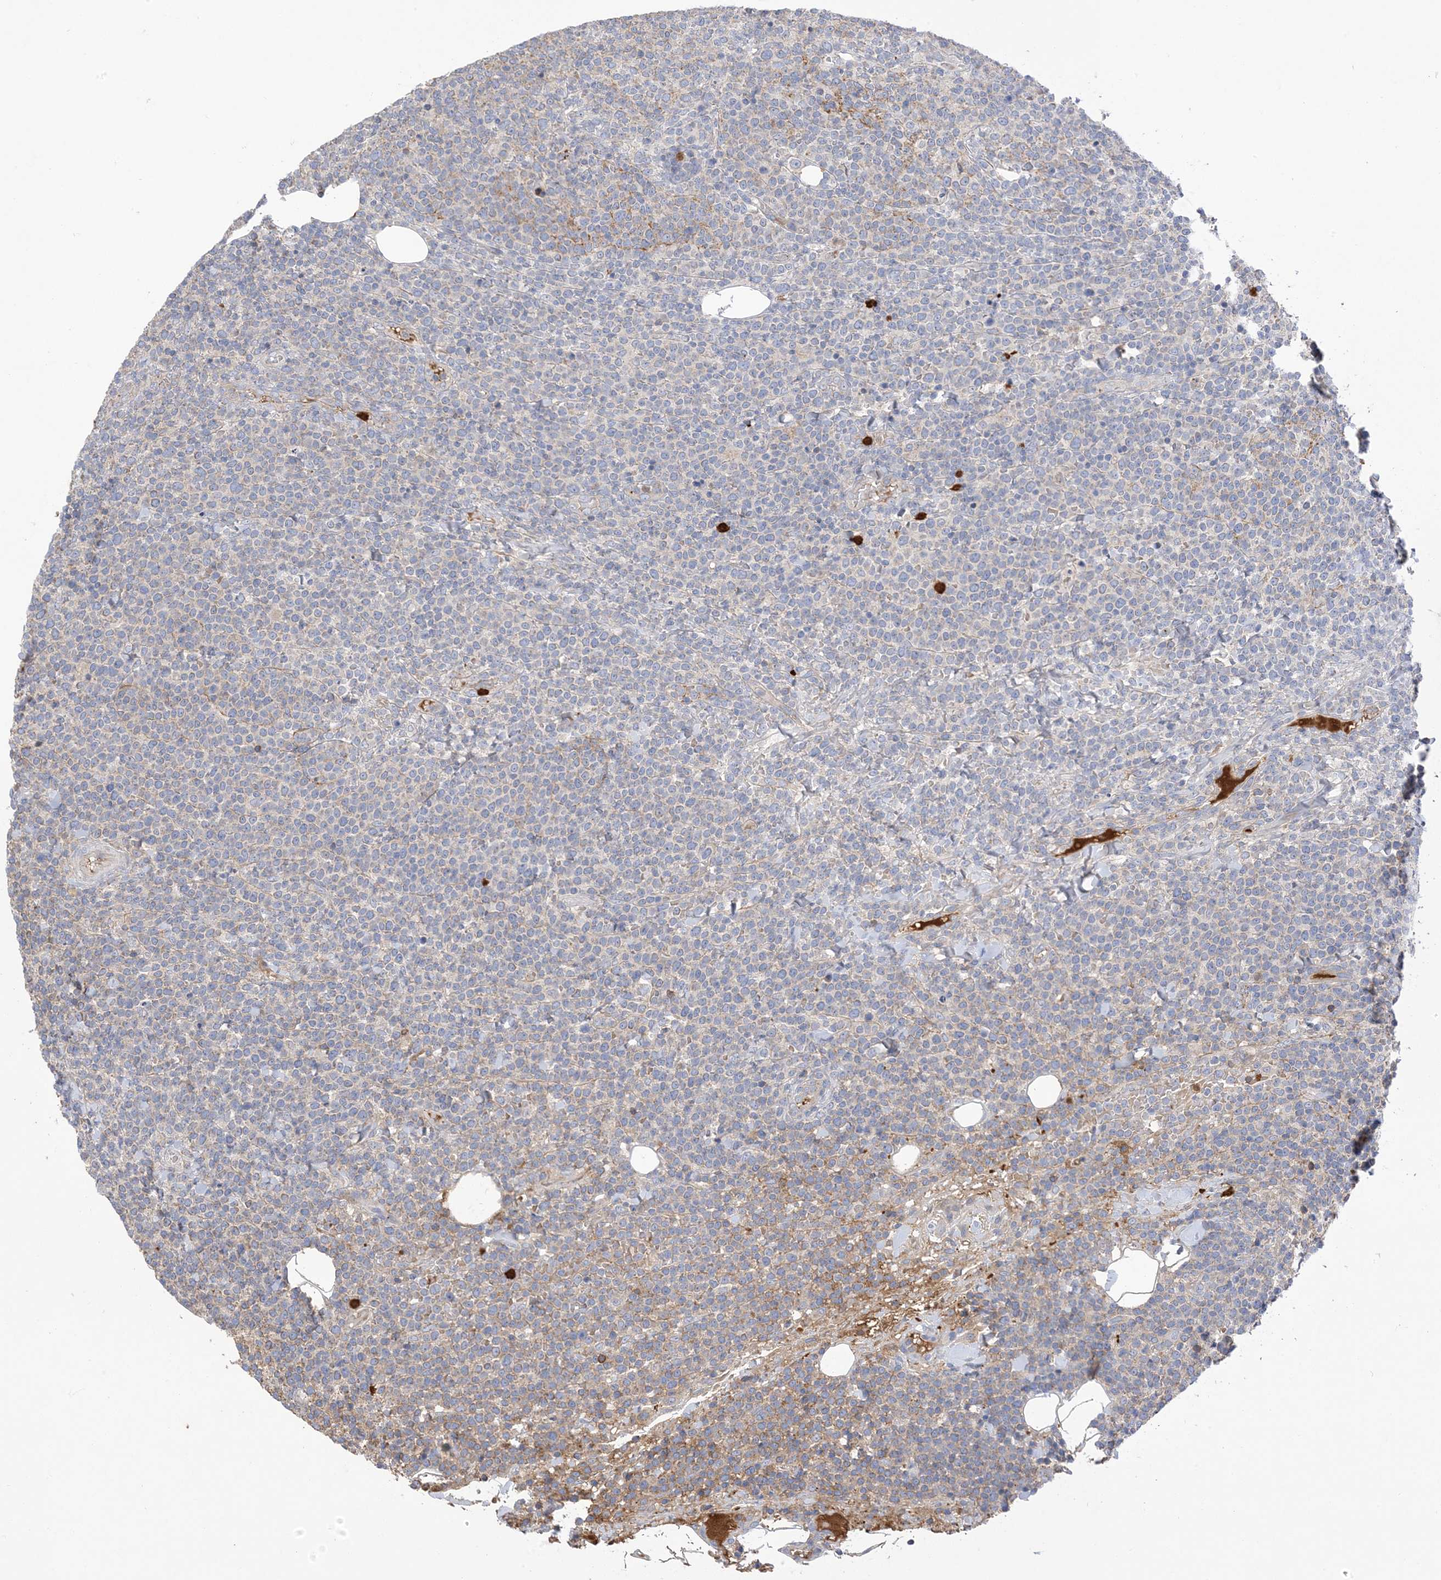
{"staining": {"intensity": "negative", "quantity": "none", "location": "none"}, "tissue": "lymphoma", "cell_type": "Tumor cells", "image_type": "cancer", "snomed": [{"axis": "morphology", "description": "Malignant lymphoma, non-Hodgkin's type, High grade"}, {"axis": "topography", "description": "Lymph node"}], "caption": "The micrograph exhibits no staining of tumor cells in high-grade malignant lymphoma, non-Hodgkin's type.", "gene": "DPP9", "patient": {"sex": "male", "age": 61}}